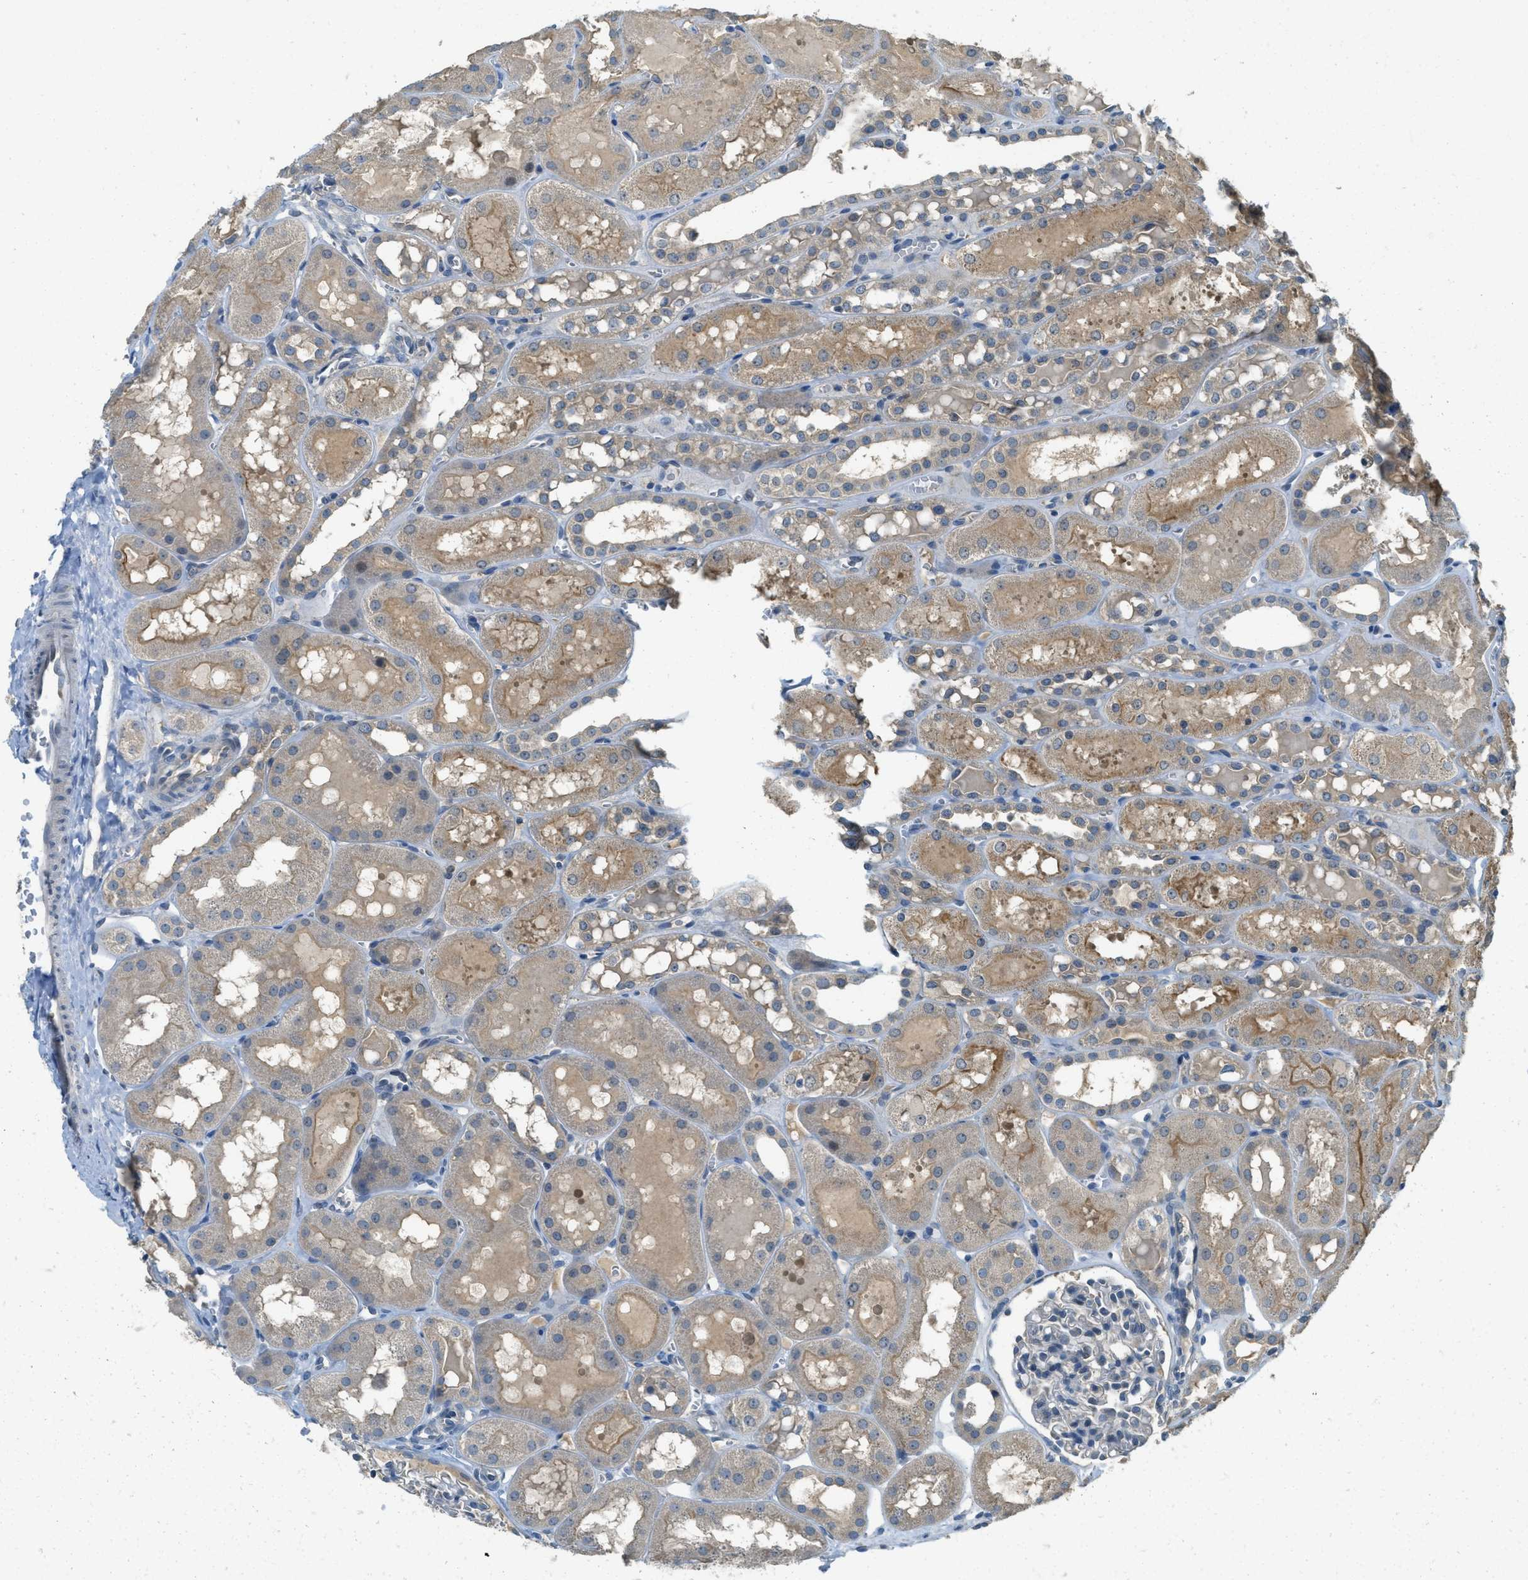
{"staining": {"intensity": "negative", "quantity": "none", "location": "none"}, "tissue": "kidney", "cell_type": "Cells in glomeruli", "image_type": "normal", "snomed": [{"axis": "morphology", "description": "Normal tissue, NOS"}, {"axis": "topography", "description": "Kidney"}, {"axis": "topography", "description": "Urinary bladder"}], "caption": "This photomicrograph is of unremarkable kidney stained with IHC to label a protein in brown with the nuclei are counter-stained blue. There is no expression in cells in glomeruli.", "gene": "MIS18A", "patient": {"sex": "male", "age": 16}}